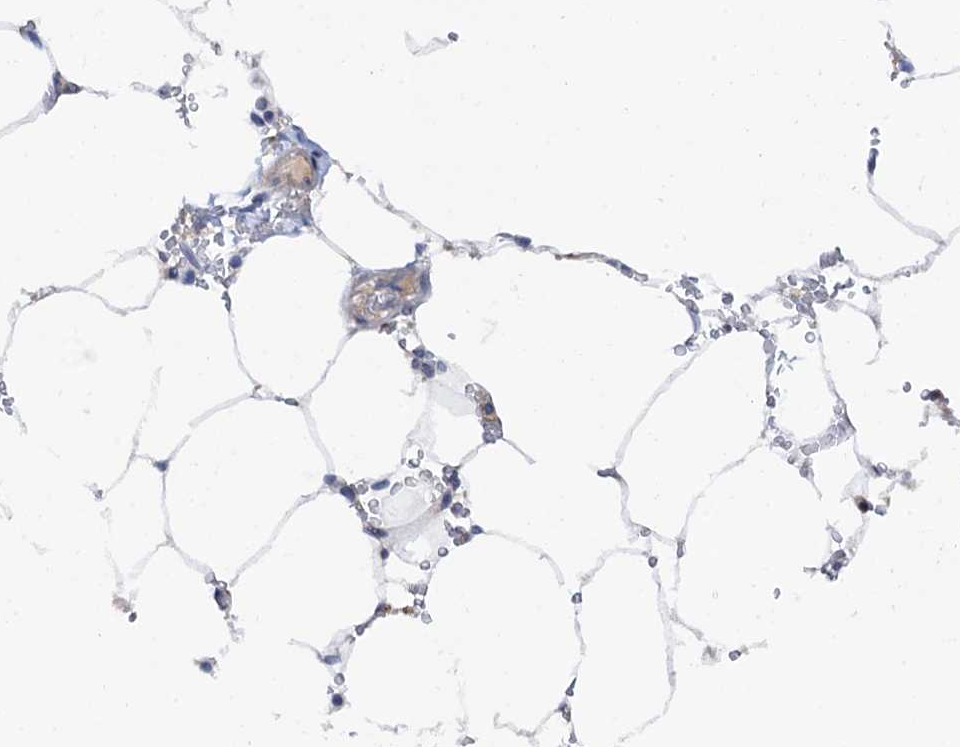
{"staining": {"intensity": "negative", "quantity": "none", "location": "none"}, "tissue": "bone marrow", "cell_type": "Hematopoietic cells", "image_type": "normal", "snomed": [{"axis": "morphology", "description": "Normal tissue, NOS"}, {"axis": "topography", "description": "Bone marrow"}], "caption": "Immunohistochemical staining of normal human bone marrow shows no significant expression in hematopoietic cells. (DAB immunohistochemistry visualized using brightfield microscopy, high magnification).", "gene": "MRPL48", "patient": {"sex": "male", "age": 70}}